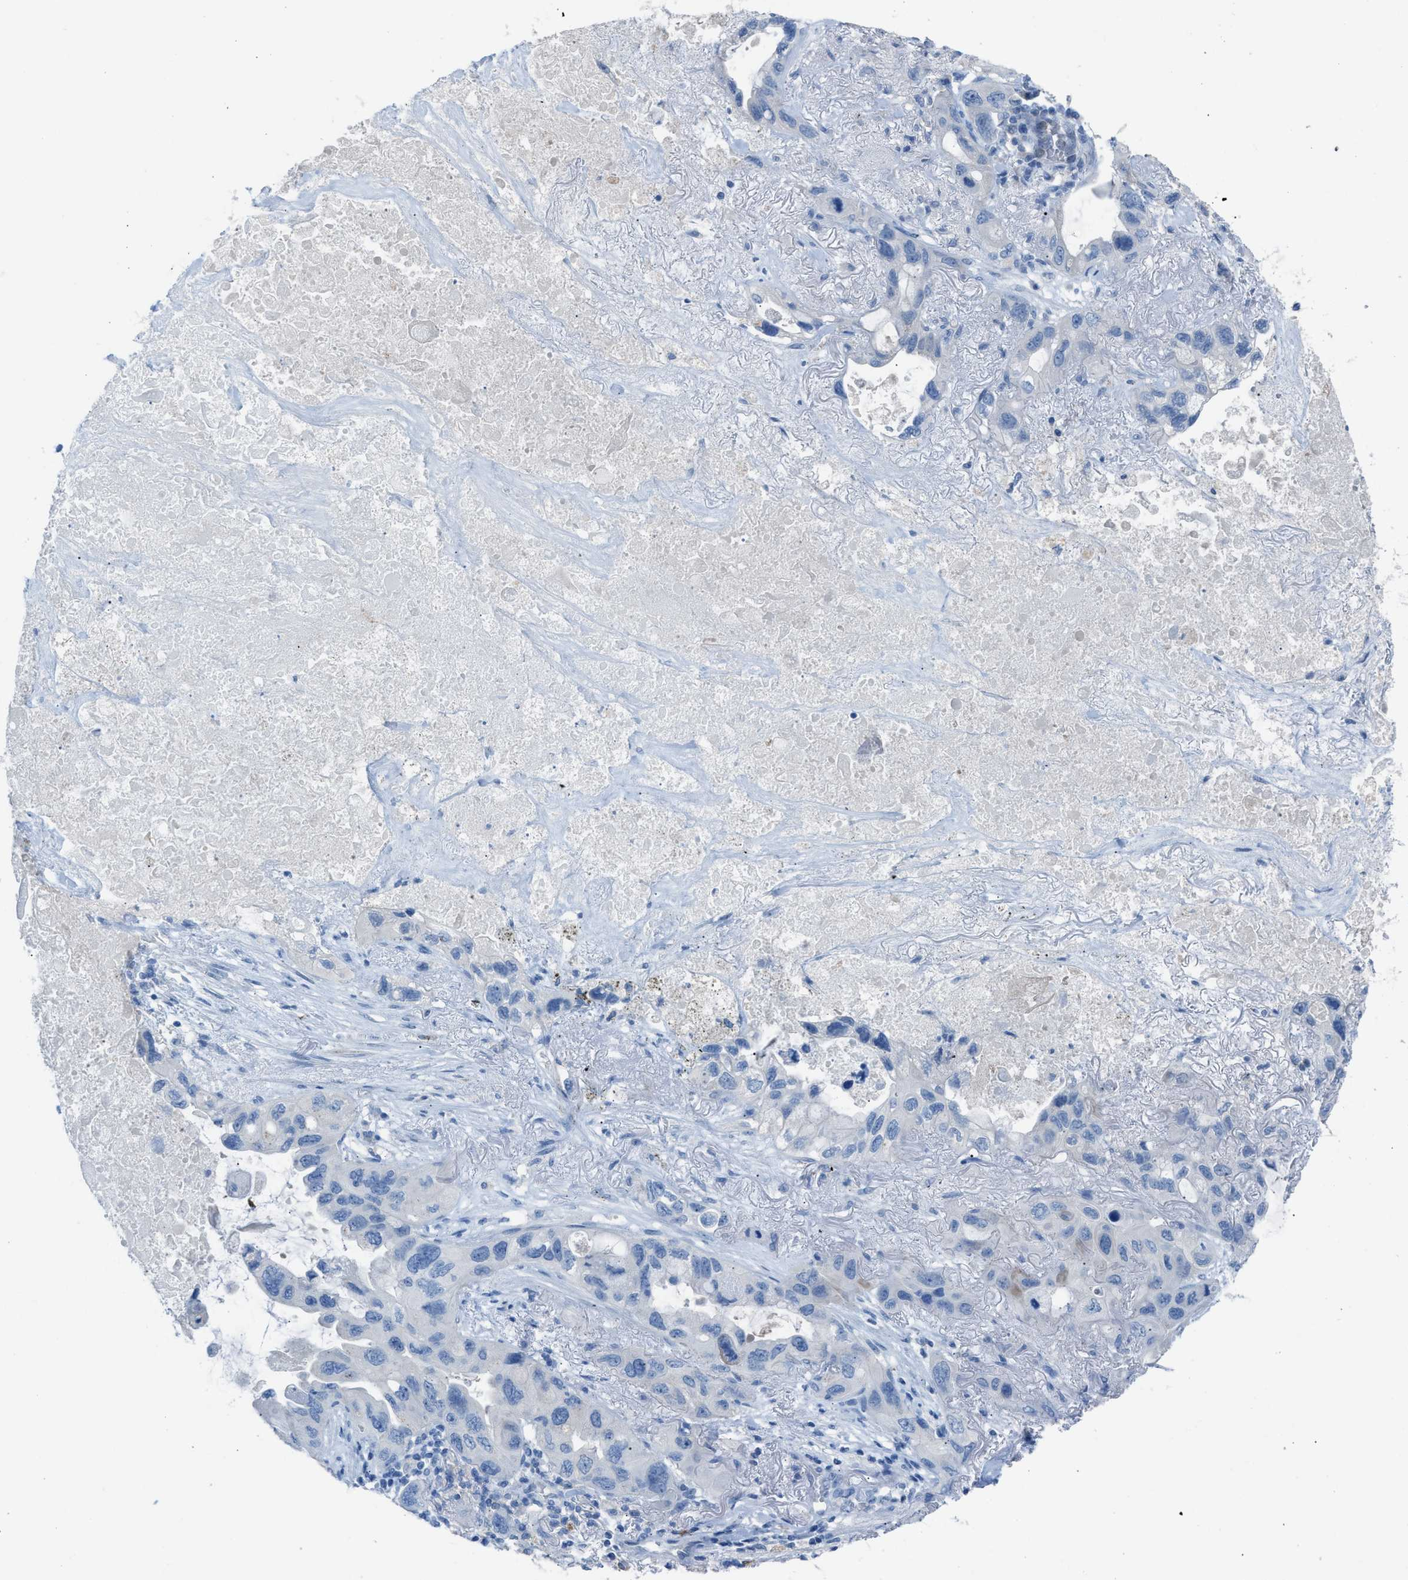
{"staining": {"intensity": "negative", "quantity": "none", "location": "none"}, "tissue": "lung cancer", "cell_type": "Tumor cells", "image_type": "cancer", "snomed": [{"axis": "morphology", "description": "Squamous cell carcinoma, NOS"}, {"axis": "topography", "description": "Lung"}], "caption": "This is a histopathology image of IHC staining of lung cancer, which shows no staining in tumor cells.", "gene": "CLEC10A", "patient": {"sex": "female", "age": 73}}